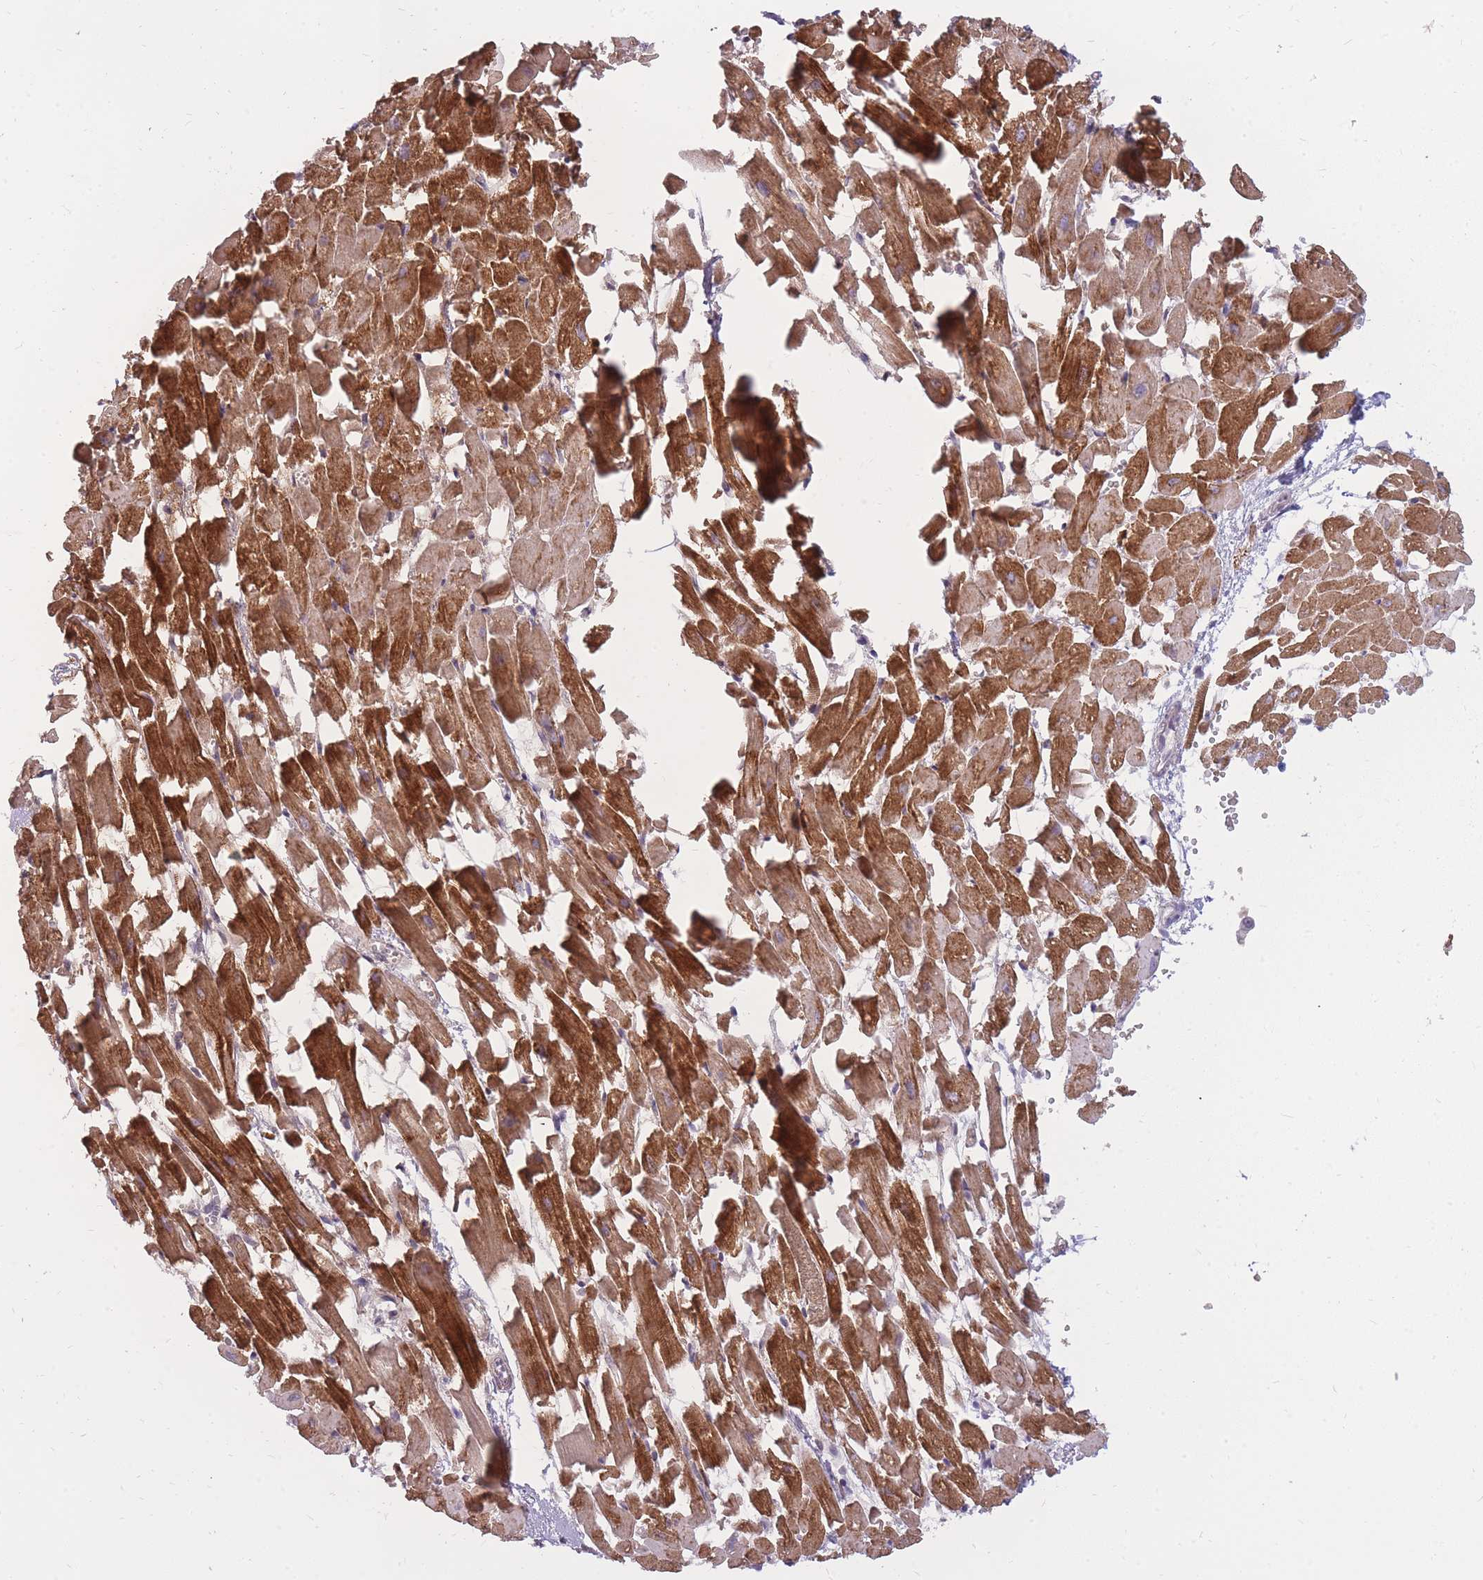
{"staining": {"intensity": "strong", "quantity": ">75%", "location": "cytoplasmic/membranous"}, "tissue": "heart muscle", "cell_type": "Cardiomyocytes", "image_type": "normal", "snomed": [{"axis": "morphology", "description": "Normal tissue, NOS"}, {"axis": "topography", "description": "Heart"}], "caption": "Immunohistochemical staining of normal human heart muscle displays strong cytoplasmic/membranous protein positivity in about >75% of cardiomyocytes. (IHC, brightfield microscopy, high magnification).", "gene": "POM121C", "patient": {"sex": "female", "age": 64}}